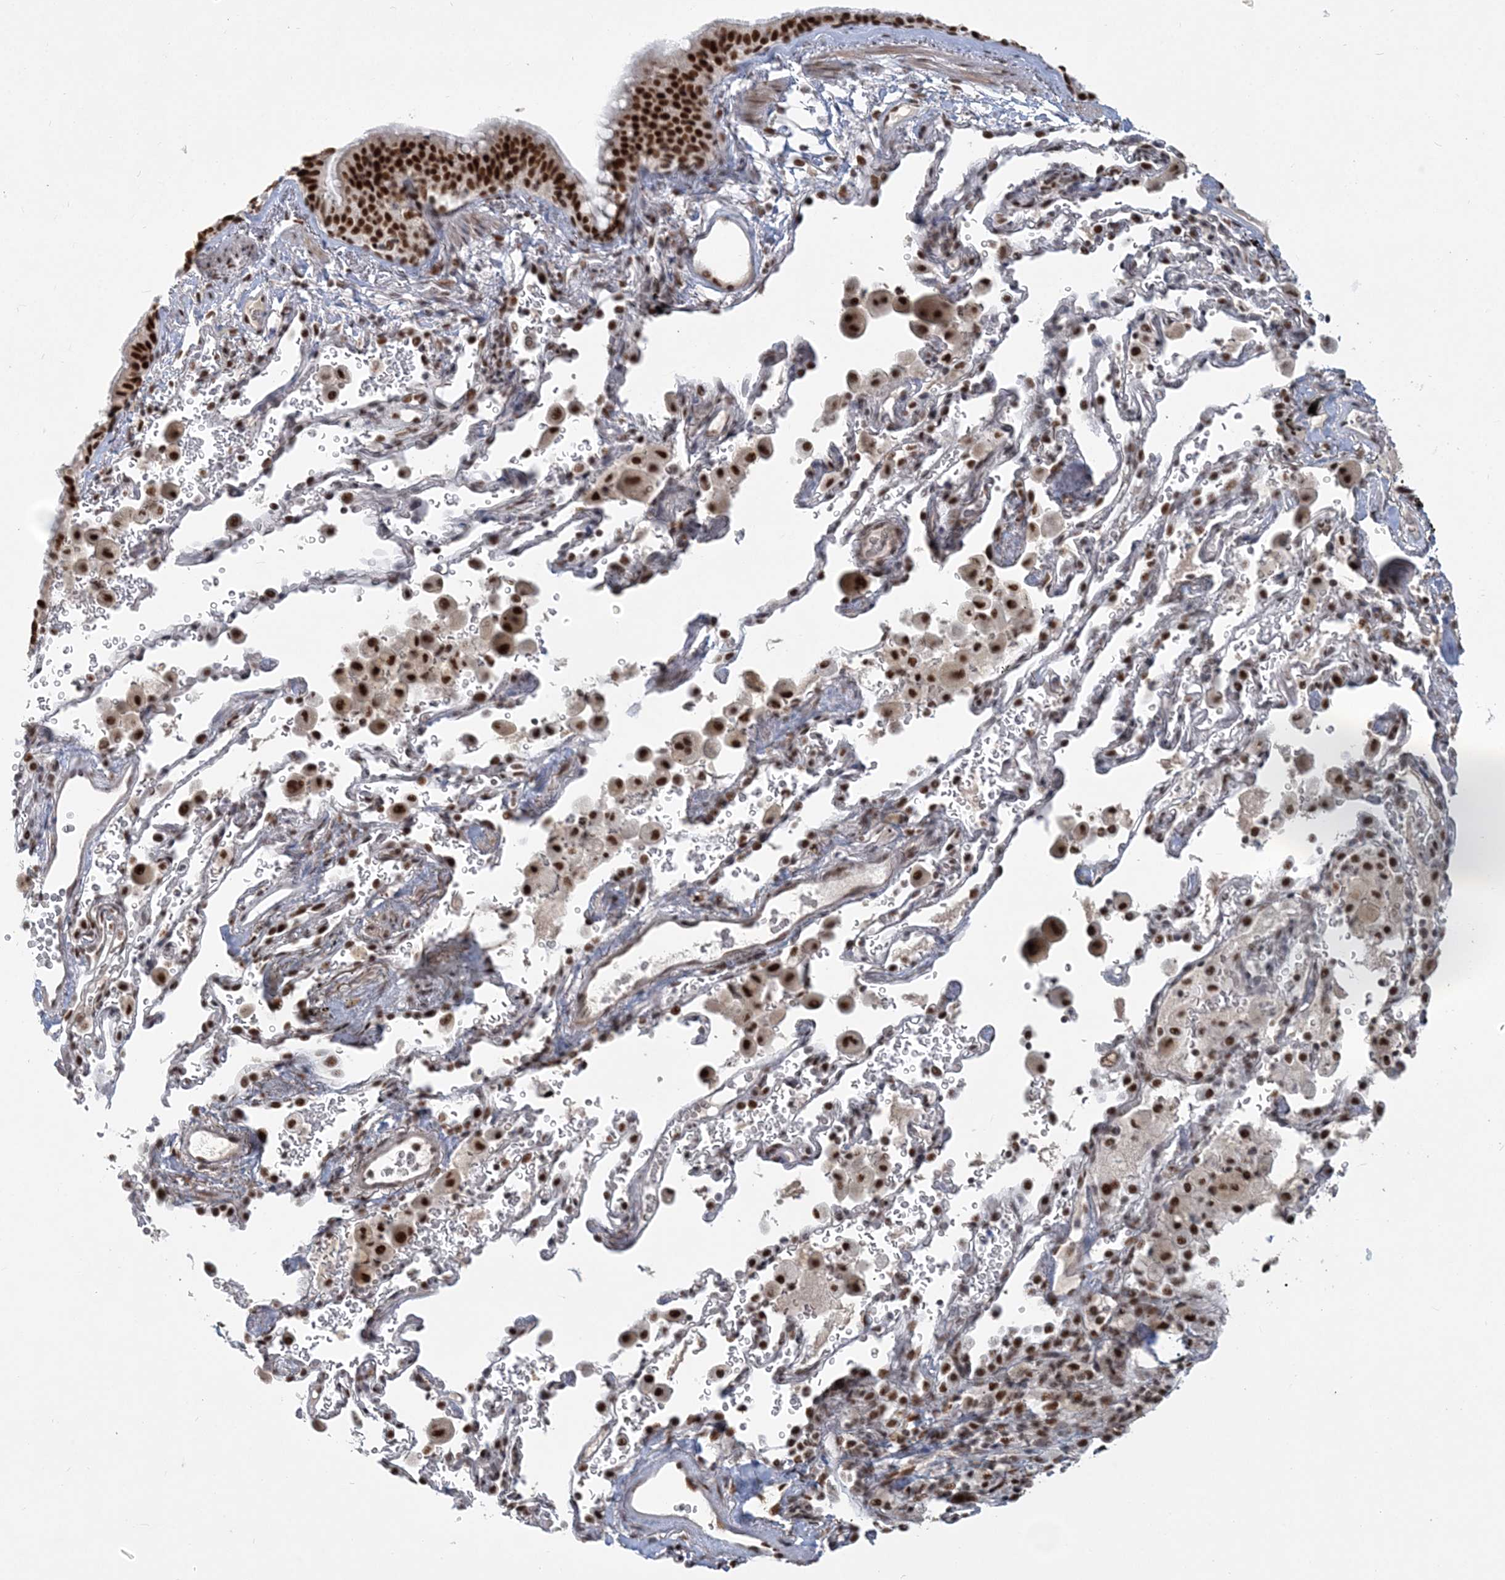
{"staining": {"intensity": "strong", "quantity": ">75%", "location": "nuclear"}, "tissue": "bronchus", "cell_type": "Respiratory epithelial cells", "image_type": "normal", "snomed": [{"axis": "morphology", "description": "Normal tissue, NOS"}, {"axis": "morphology", "description": "Adenocarcinoma, NOS"}, {"axis": "topography", "description": "Bronchus"}, {"axis": "topography", "description": "Lung"}], "caption": "Immunohistochemistry image of benign bronchus: human bronchus stained using IHC reveals high levels of strong protein expression localized specifically in the nuclear of respiratory epithelial cells, appearing as a nuclear brown color.", "gene": "PLRG1", "patient": {"sex": "male", "age": 54}}